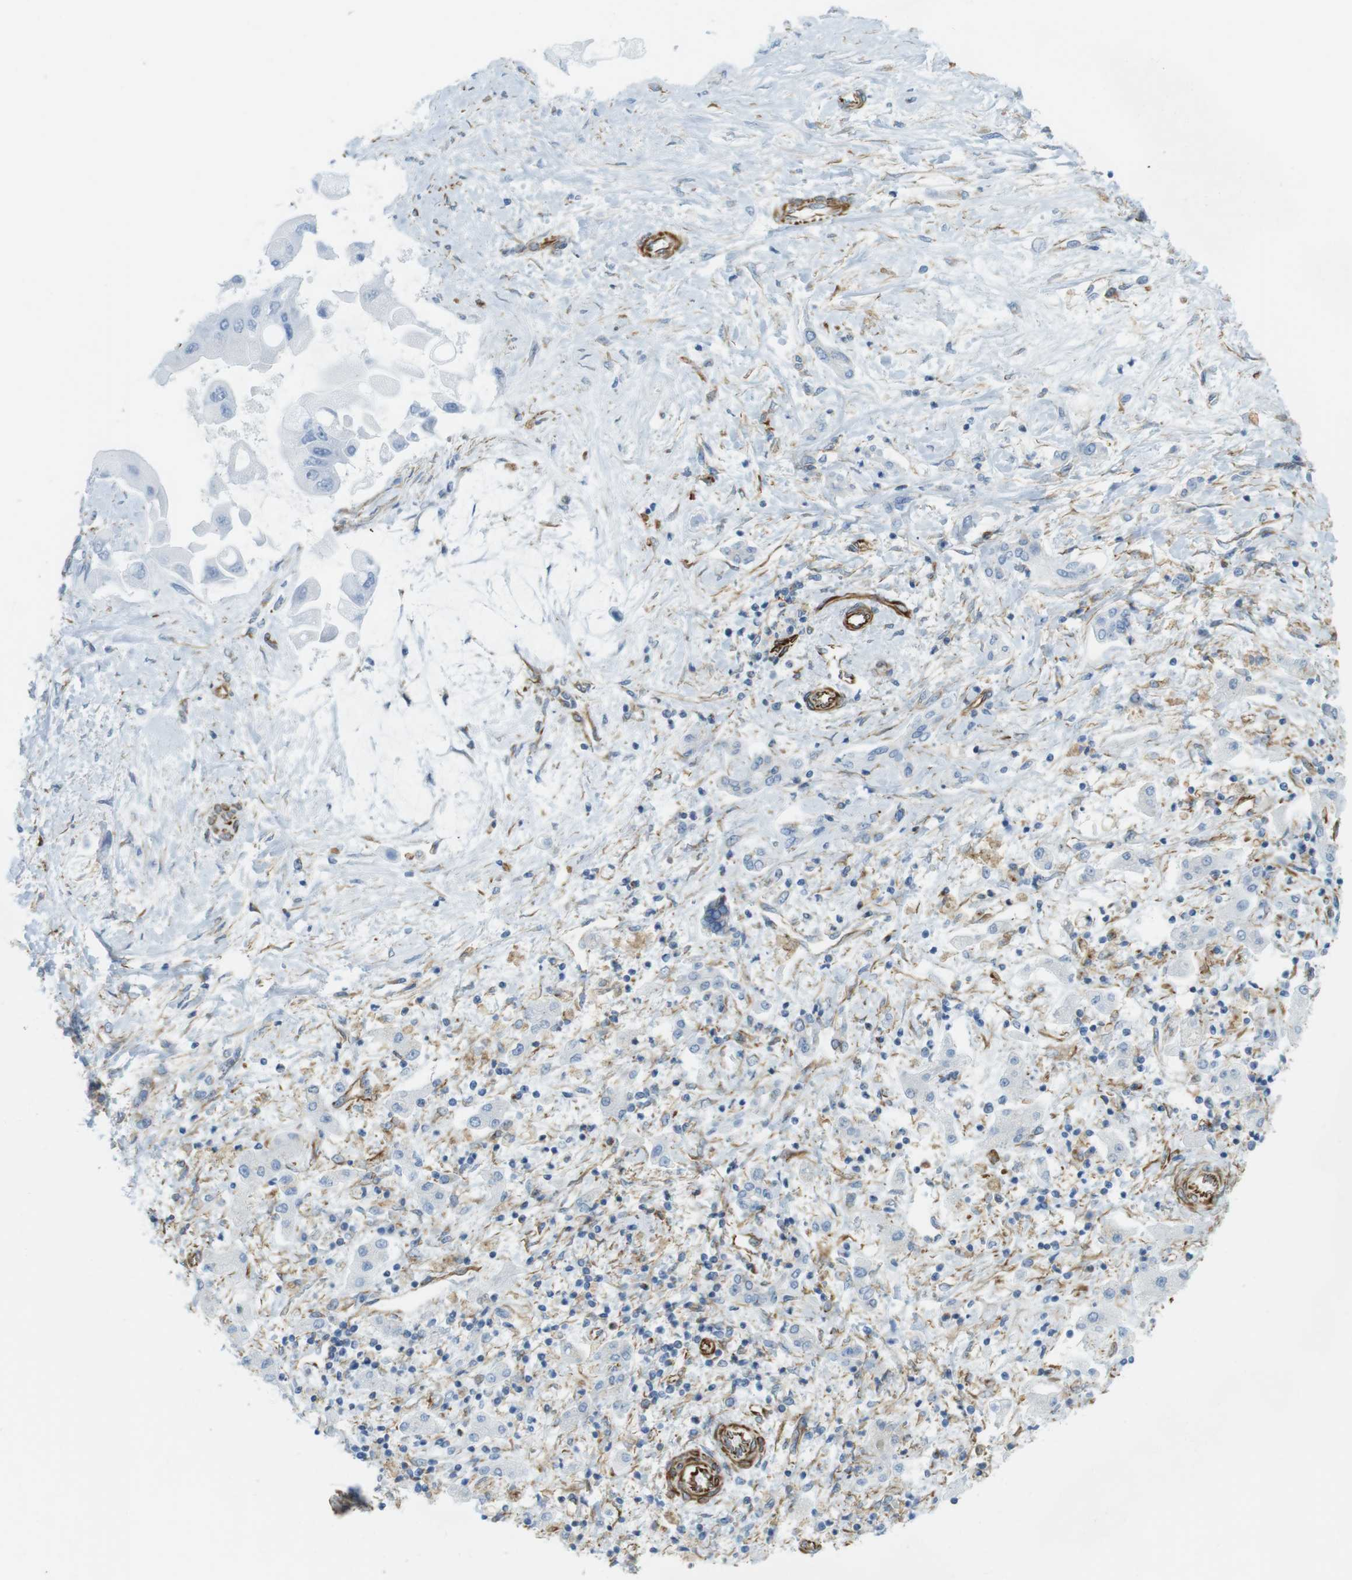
{"staining": {"intensity": "negative", "quantity": "none", "location": "none"}, "tissue": "liver cancer", "cell_type": "Tumor cells", "image_type": "cancer", "snomed": [{"axis": "morphology", "description": "Cholangiocarcinoma"}, {"axis": "topography", "description": "Liver"}], "caption": "A photomicrograph of cholangiocarcinoma (liver) stained for a protein exhibits no brown staining in tumor cells.", "gene": "MS4A10", "patient": {"sex": "male", "age": 50}}